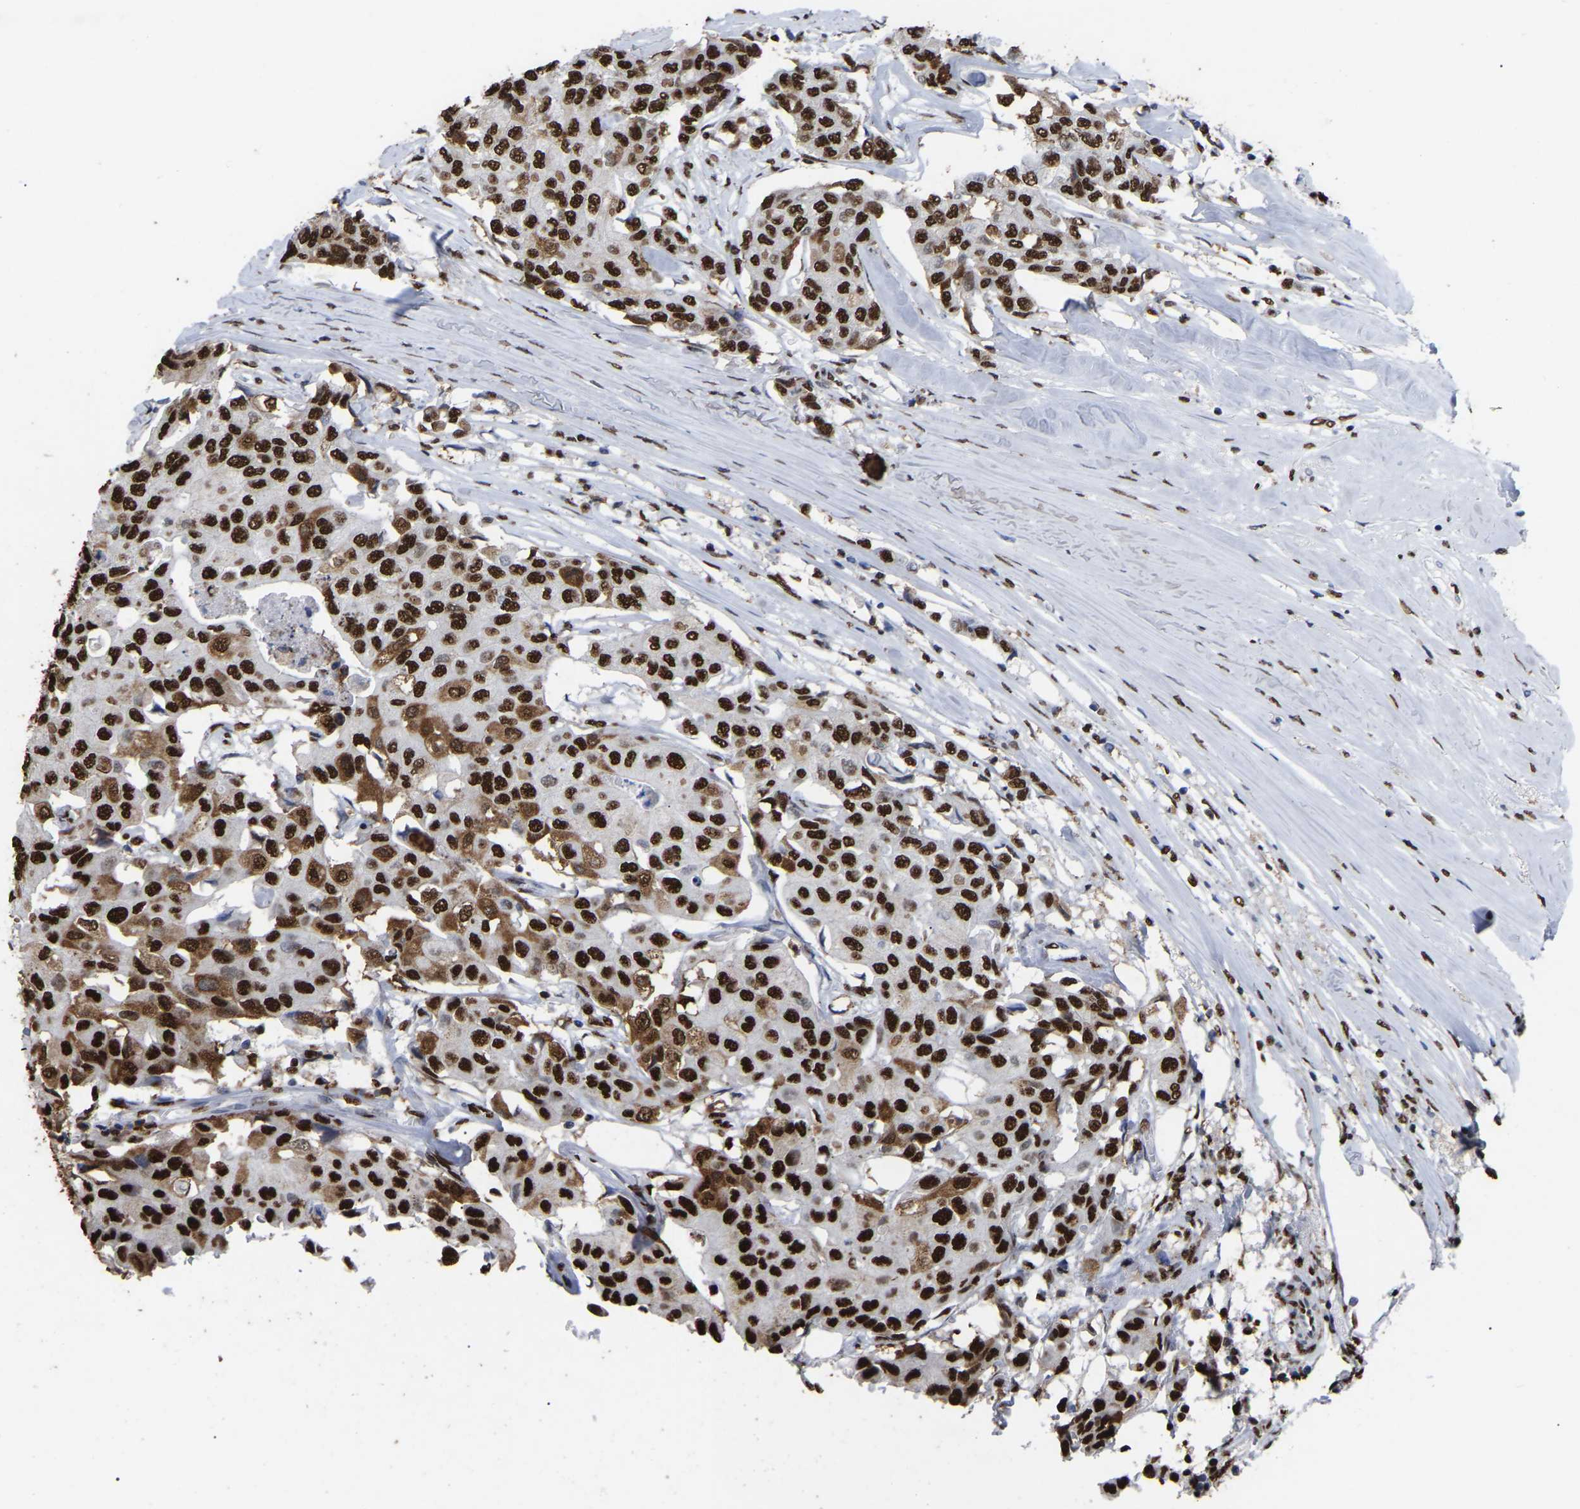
{"staining": {"intensity": "strong", "quantity": ">75%", "location": "nuclear"}, "tissue": "breast cancer", "cell_type": "Tumor cells", "image_type": "cancer", "snomed": [{"axis": "morphology", "description": "Duct carcinoma"}, {"axis": "topography", "description": "Breast"}], "caption": "High-power microscopy captured an immunohistochemistry (IHC) micrograph of breast cancer (infiltrating ductal carcinoma), revealing strong nuclear positivity in approximately >75% of tumor cells.", "gene": "RBL2", "patient": {"sex": "female", "age": 80}}